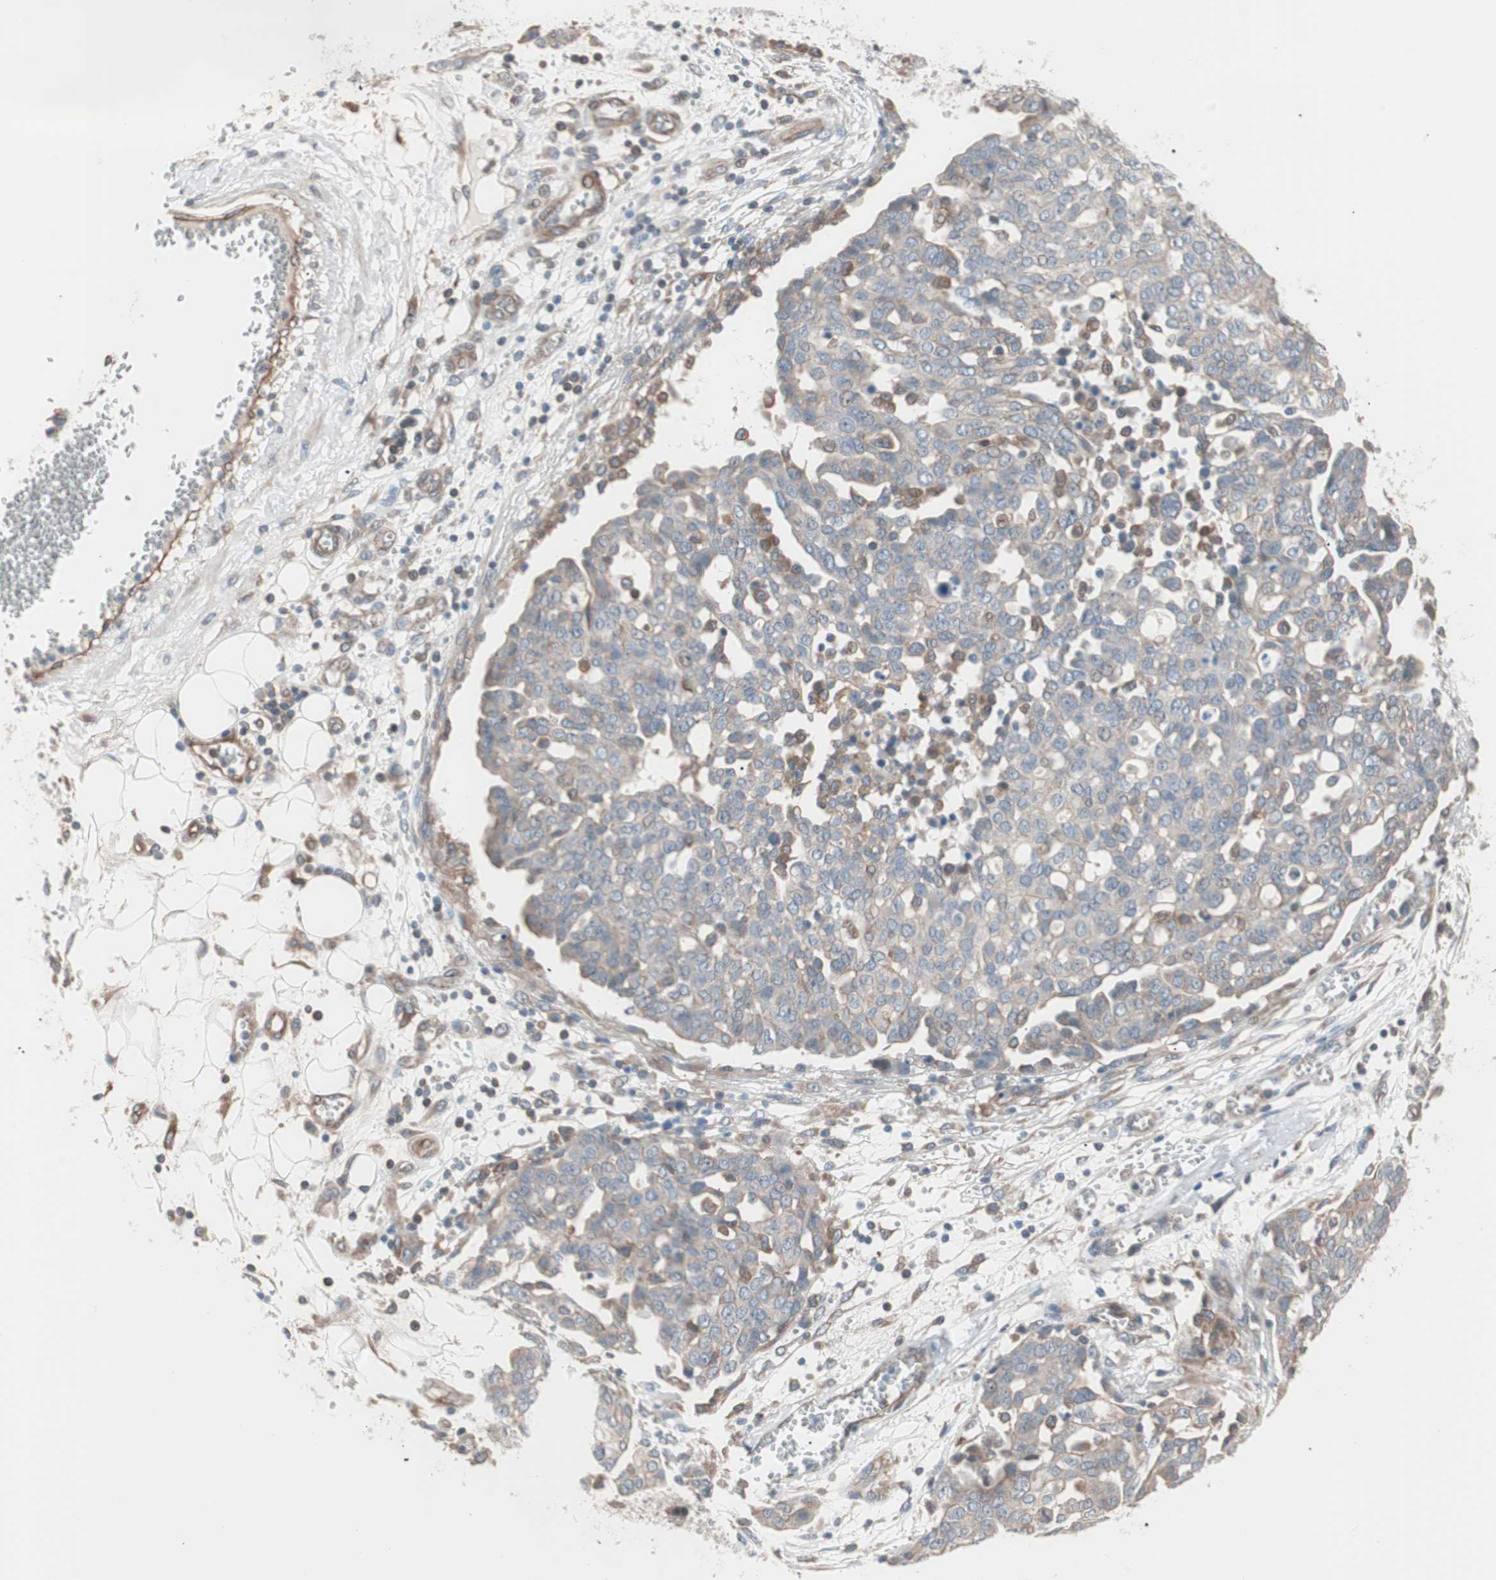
{"staining": {"intensity": "weak", "quantity": "<25%", "location": "cytoplasmic/membranous"}, "tissue": "ovarian cancer", "cell_type": "Tumor cells", "image_type": "cancer", "snomed": [{"axis": "morphology", "description": "Cystadenocarcinoma, serous, NOS"}, {"axis": "topography", "description": "Soft tissue"}, {"axis": "topography", "description": "Ovary"}], "caption": "DAB (3,3'-diaminobenzidine) immunohistochemical staining of human ovarian serous cystadenocarcinoma displays no significant expression in tumor cells.", "gene": "SMG1", "patient": {"sex": "female", "age": 57}}